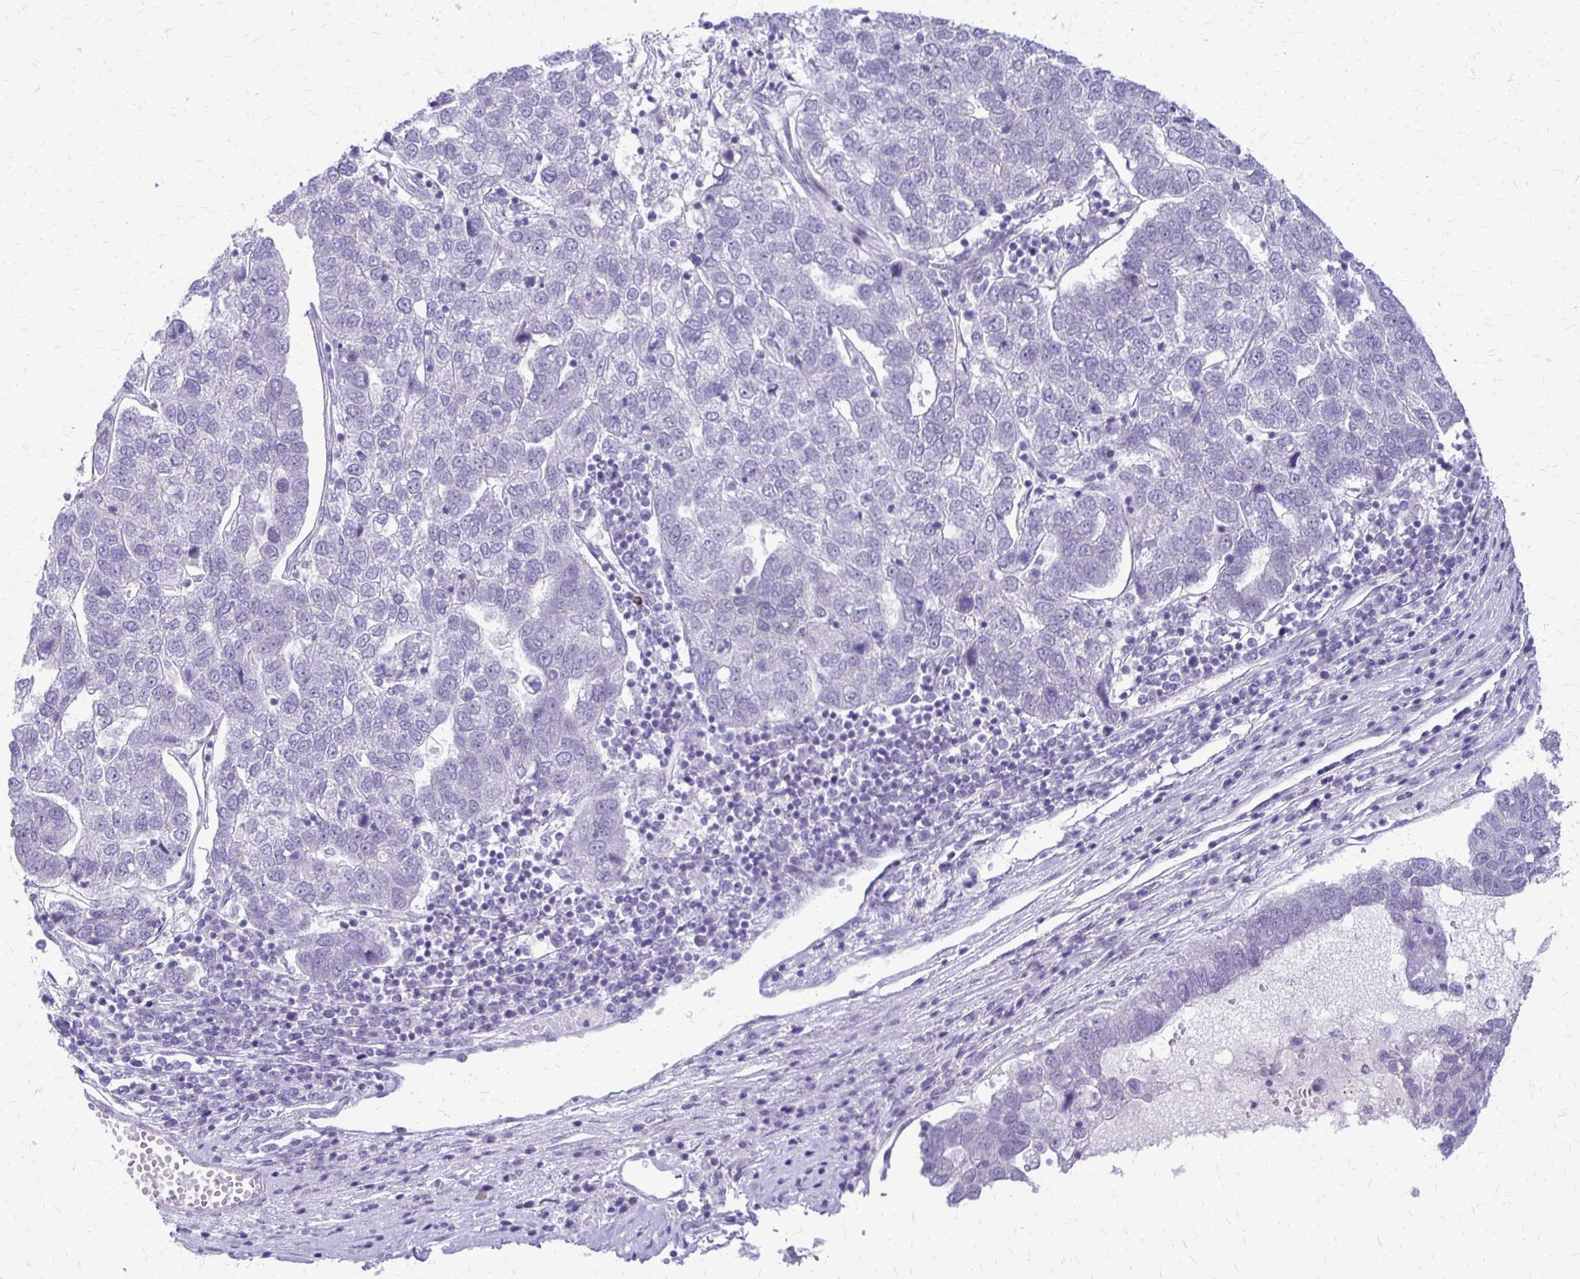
{"staining": {"intensity": "negative", "quantity": "none", "location": "none"}, "tissue": "pancreatic cancer", "cell_type": "Tumor cells", "image_type": "cancer", "snomed": [{"axis": "morphology", "description": "Adenocarcinoma, NOS"}, {"axis": "topography", "description": "Pancreas"}], "caption": "High power microscopy micrograph of an immunohistochemistry (IHC) photomicrograph of pancreatic cancer, revealing no significant expression in tumor cells. (IHC, brightfield microscopy, high magnification).", "gene": "EPYC", "patient": {"sex": "female", "age": 61}}